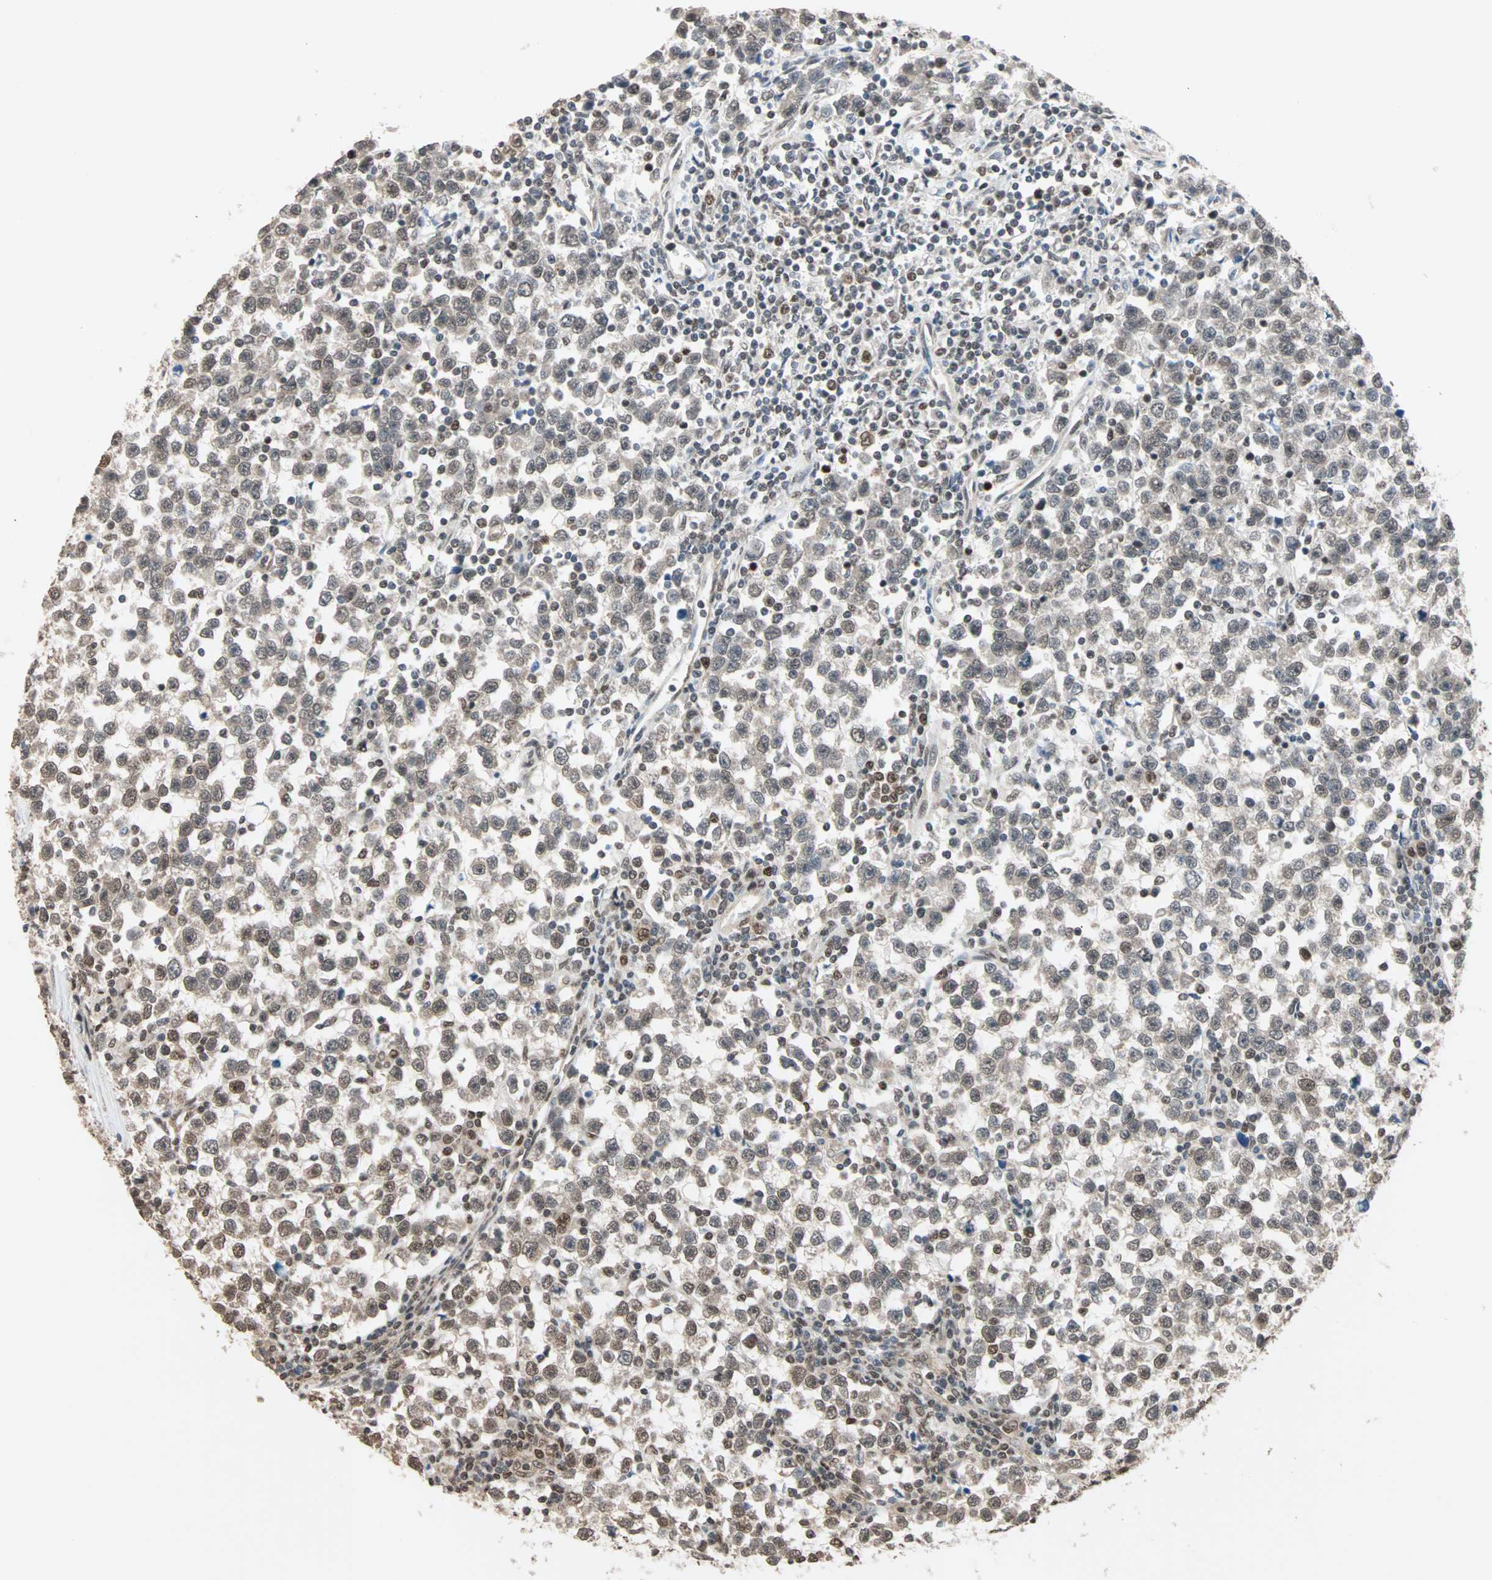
{"staining": {"intensity": "weak", "quantity": ">75%", "location": "nuclear"}, "tissue": "testis cancer", "cell_type": "Tumor cells", "image_type": "cancer", "snomed": [{"axis": "morphology", "description": "Seminoma, NOS"}, {"axis": "topography", "description": "Testis"}], "caption": "Immunohistochemical staining of human testis seminoma shows low levels of weak nuclear protein staining in about >75% of tumor cells.", "gene": "DAZAP1", "patient": {"sex": "male", "age": 43}}